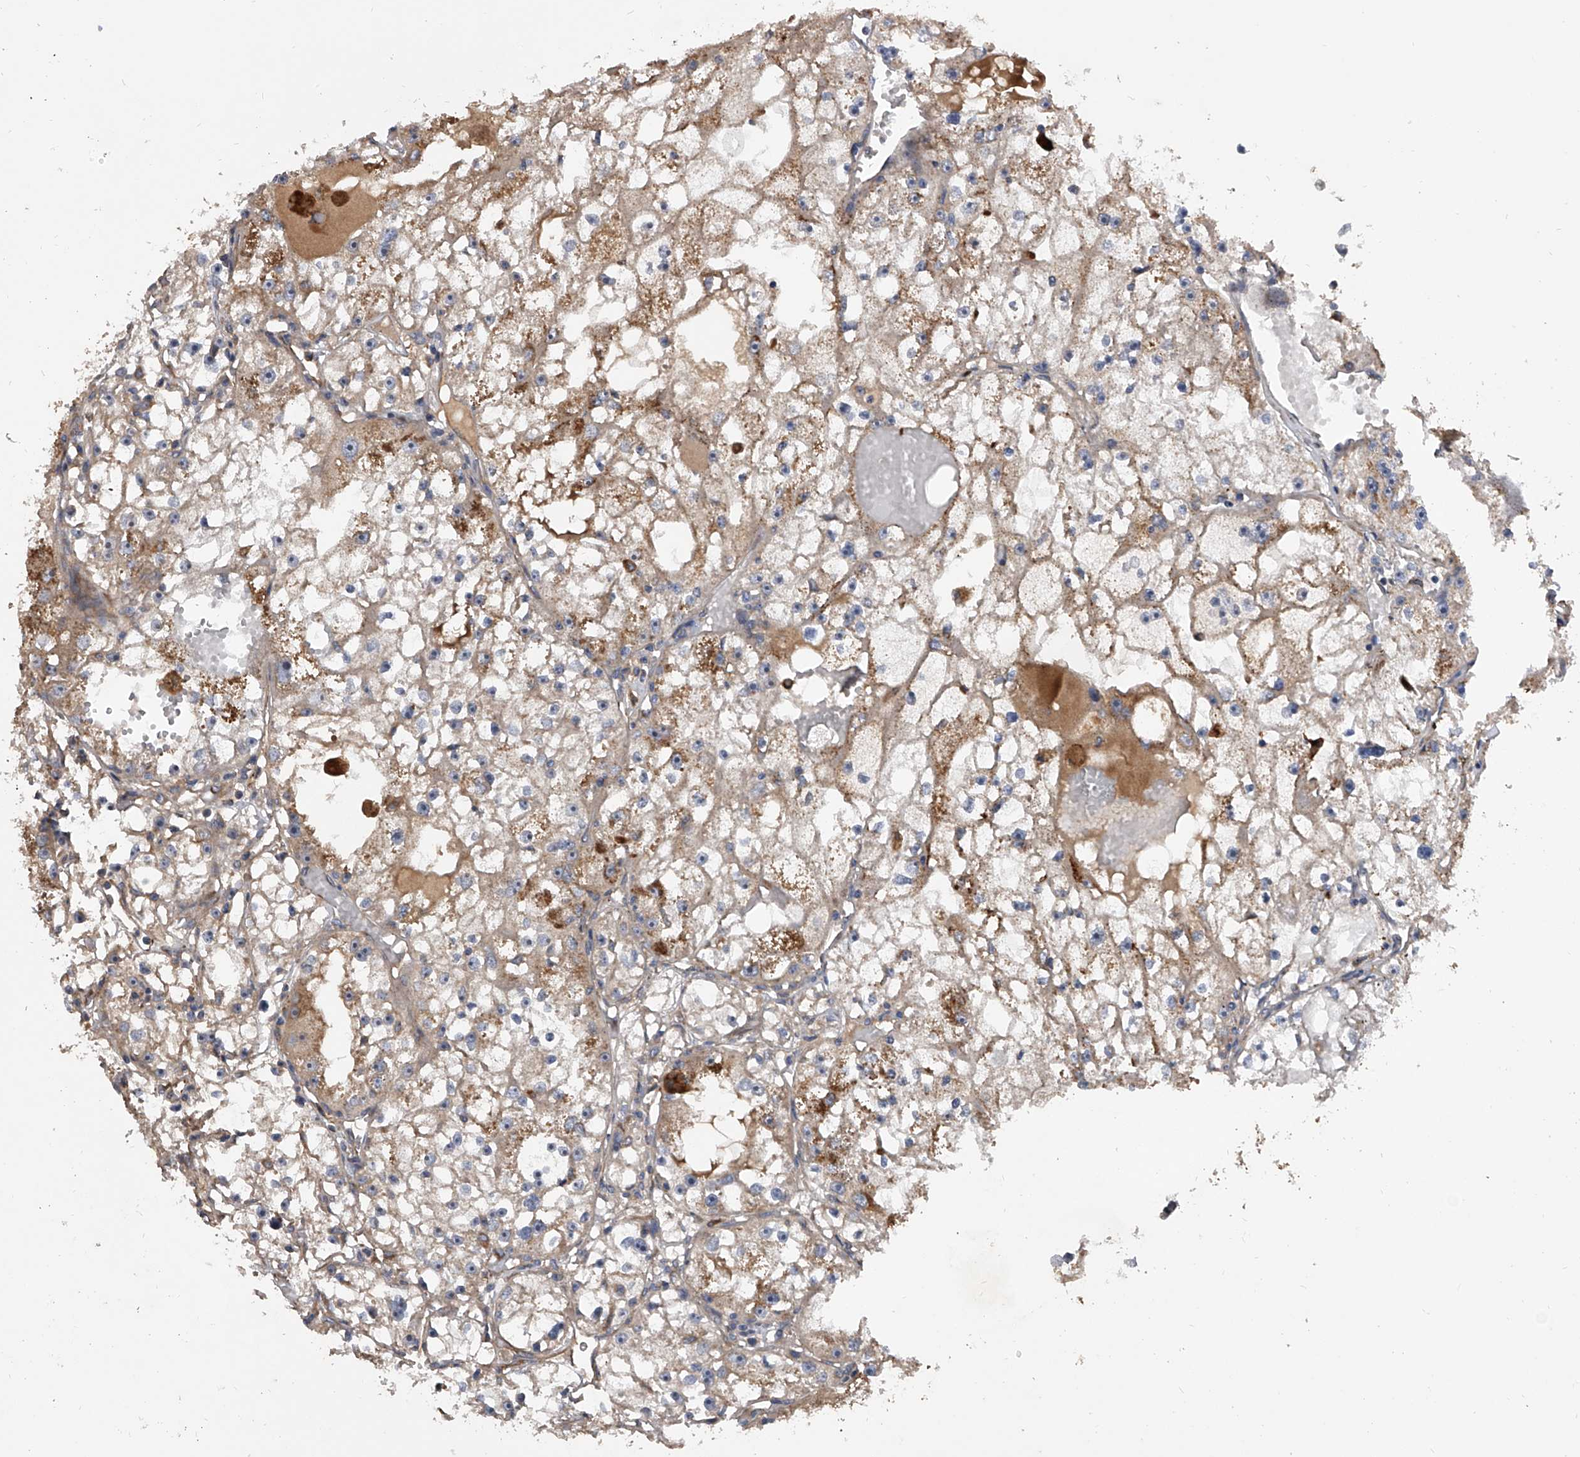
{"staining": {"intensity": "weak", "quantity": "<25%", "location": "cytoplasmic/membranous"}, "tissue": "renal cancer", "cell_type": "Tumor cells", "image_type": "cancer", "snomed": [{"axis": "morphology", "description": "Adenocarcinoma, NOS"}, {"axis": "topography", "description": "Kidney"}], "caption": "High power microscopy histopathology image of an immunohistochemistry histopathology image of renal cancer (adenocarcinoma), revealing no significant expression in tumor cells.", "gene": "EXOC4", "patient": {"sex": "male", "age": 56}}